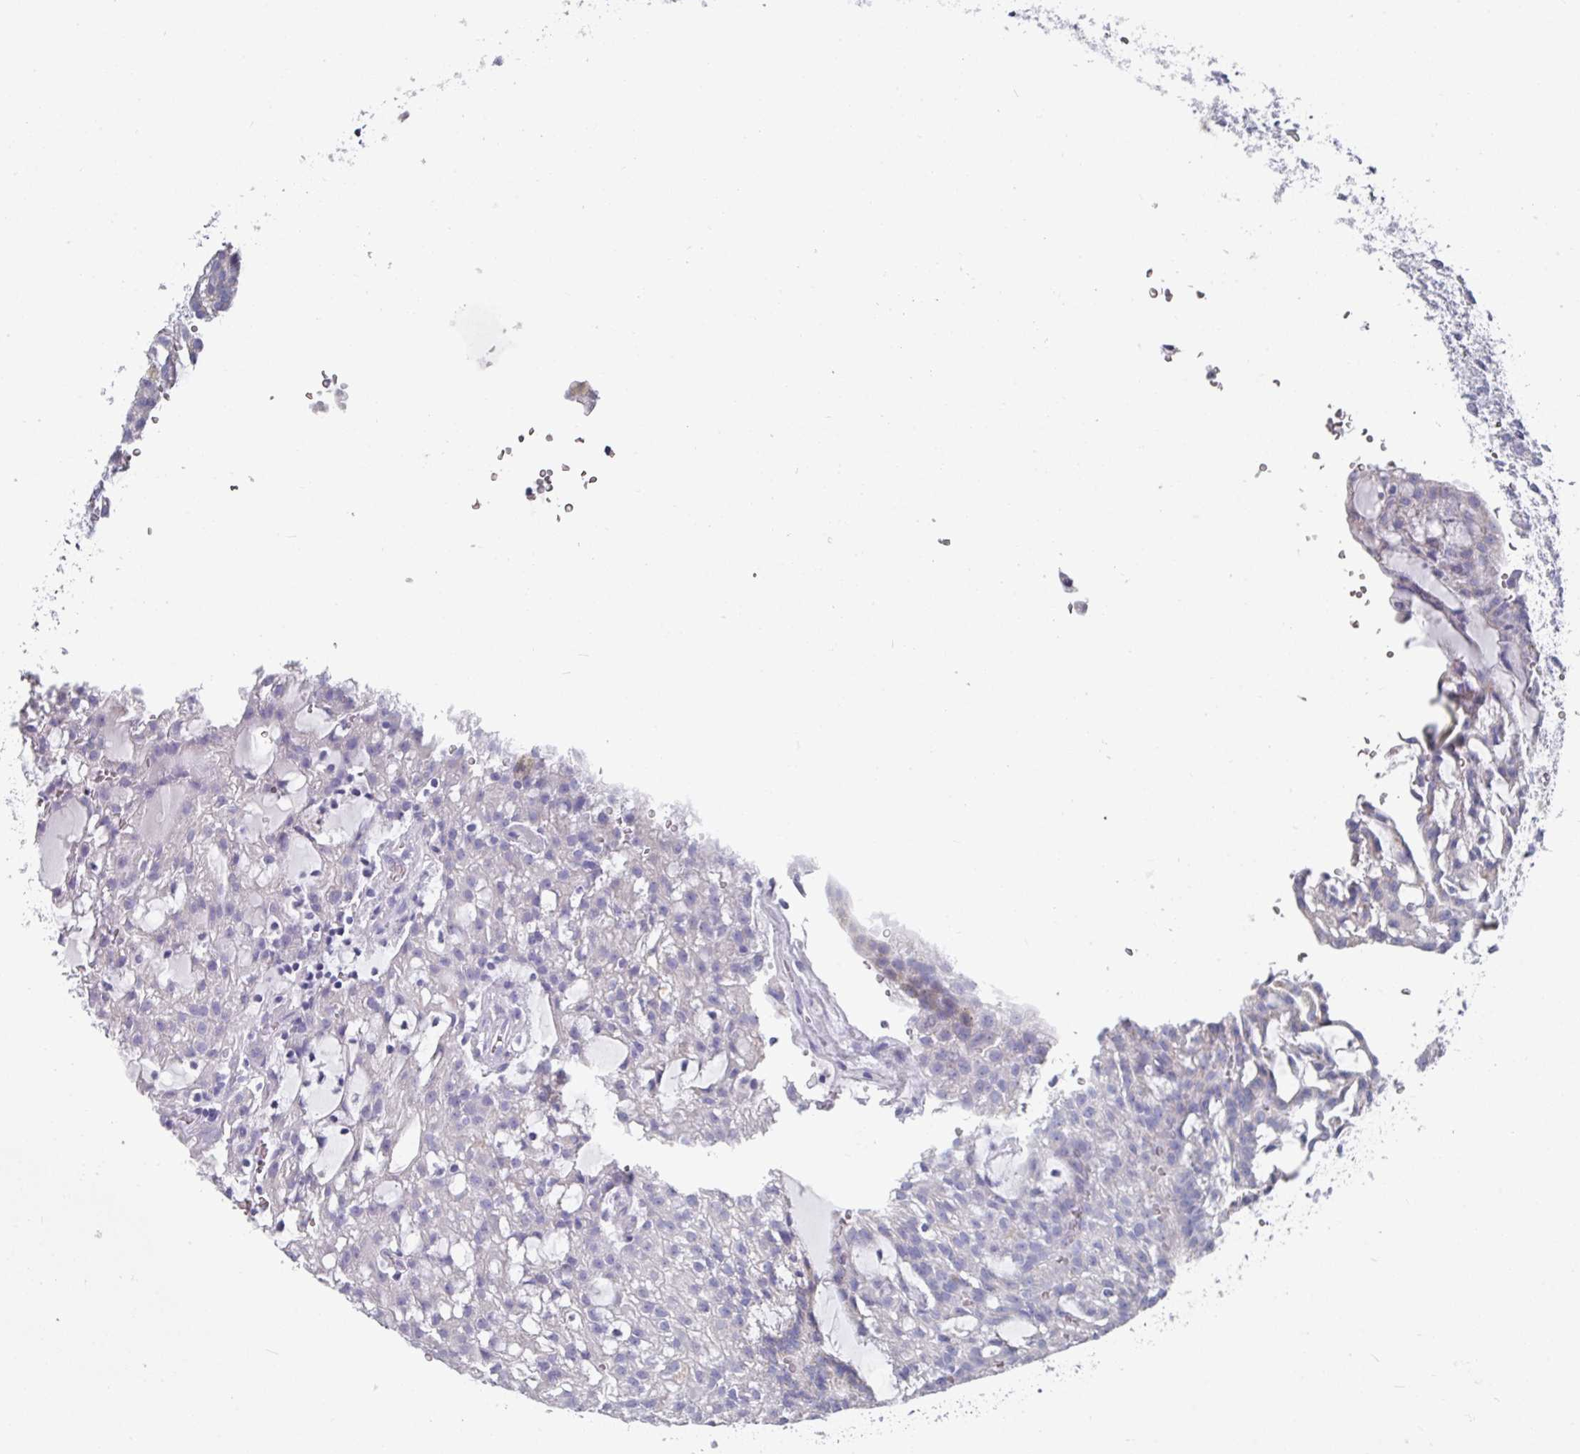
{"staining": {"intensity": "negative", "quantity": "none", "location": "none"}, "tissue": "renal cancer", "cell_type": "Tumor cells", "image_type": "cancer", "snomed": [{"axis": "morphology", "description": "Adenocarcinoma, NOS"}, {"axis": "topography", "description": "Kidney"}], "caption": "IHC of renal adenocarcinoma shows no staining in tumor cells.", "gene": "SETBP1", "patient": {"sex": "male", "age": 63}}